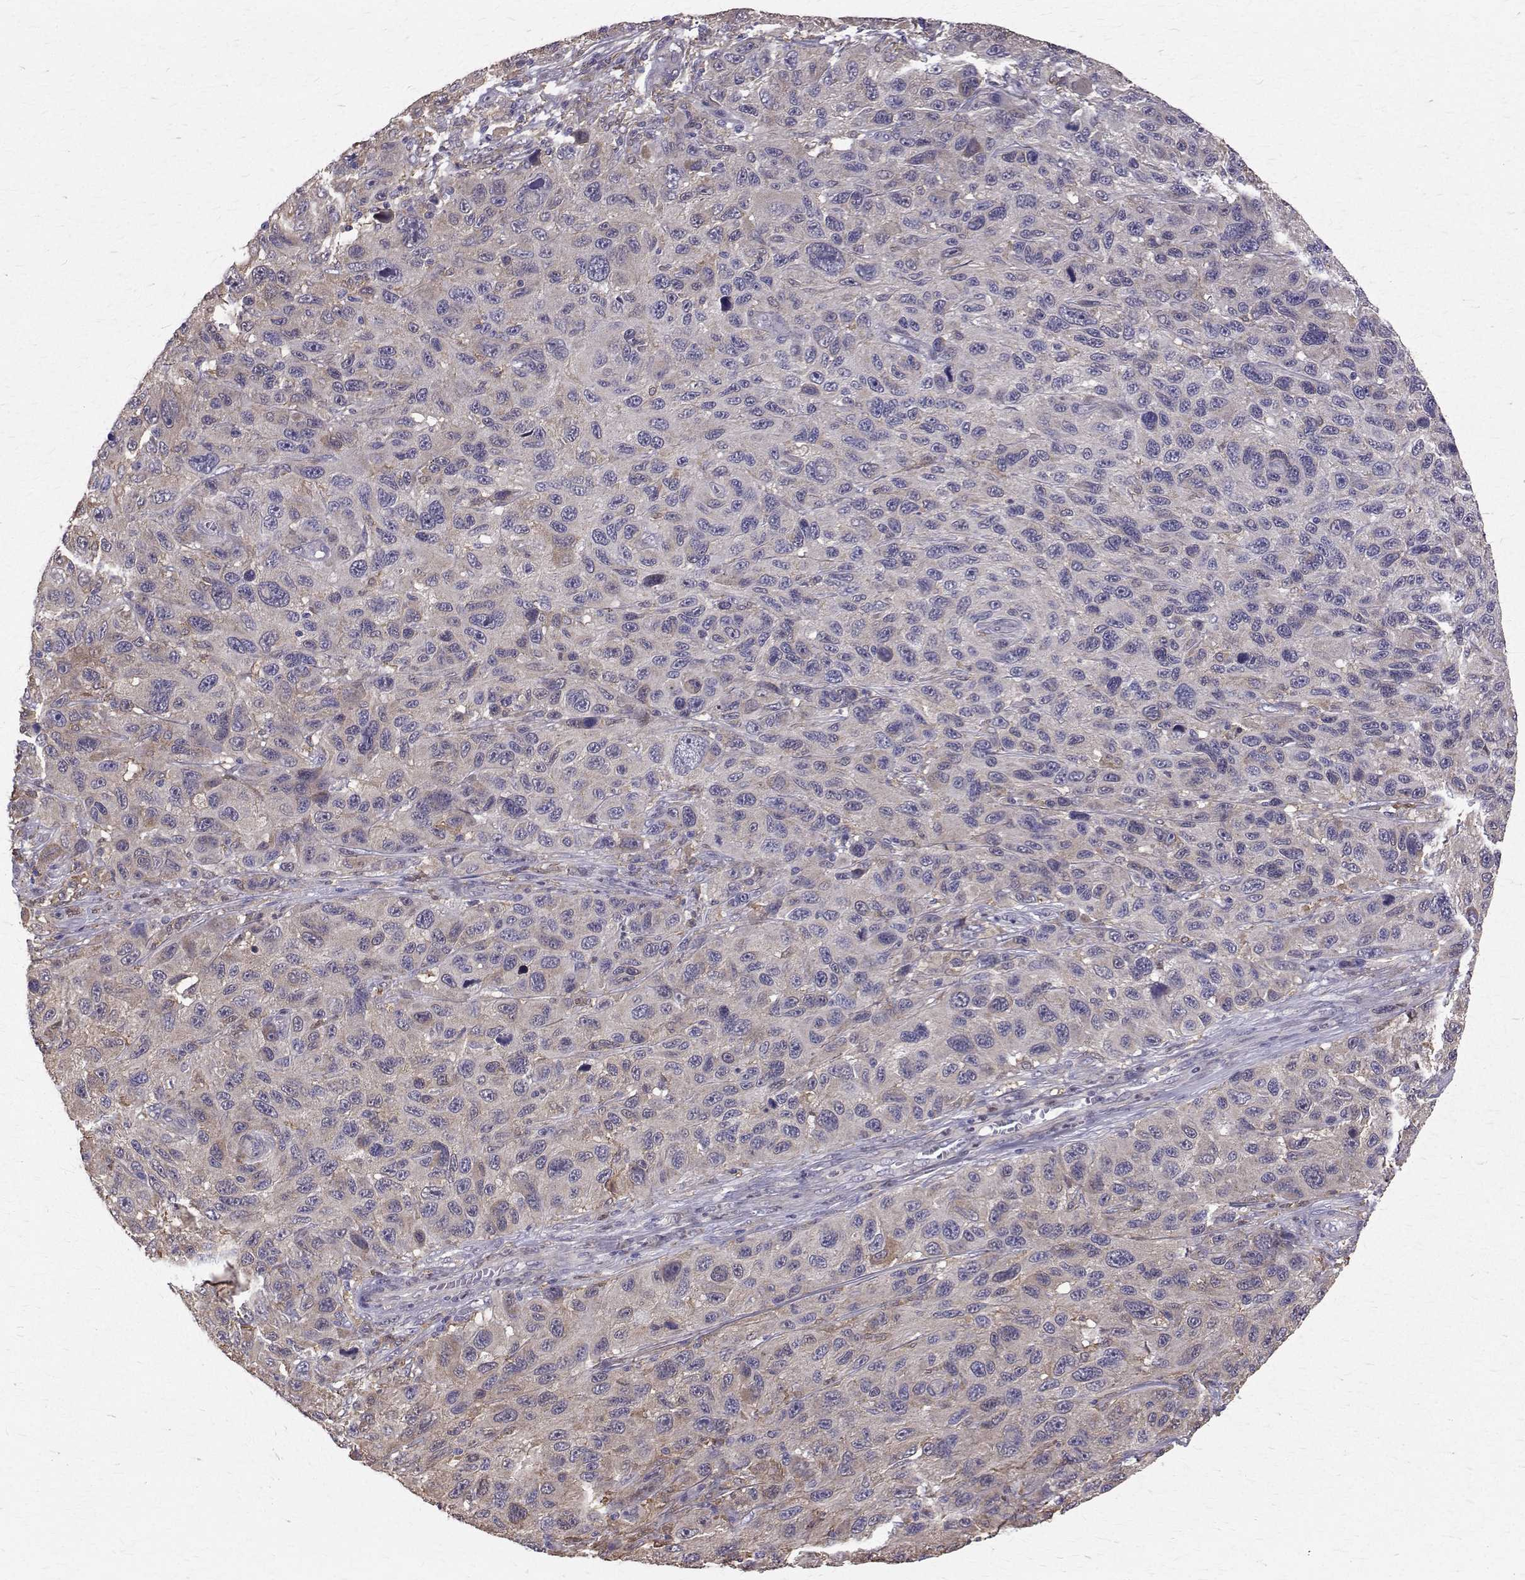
{"staining": {"intensity": "negative", "quantity": "none", "location": "none"}, "tissue": "melanoma", "cell_type": "Tumor cells", "image_type": "cancer", "snomed": [{"axis": "morphology", "description": "Malignant melanoma, NOS"}, {"axis": "topography", "description": "Skin"}], "caption": "IHC micrograph of neoplastic tissue: melanoma stained with DAB (3,3'-diaminobenzidine) demonstrates no significant protein expression in tumor cells.", "gene": "CCDC89", "patient": {"sex": "male", "age": 53}}